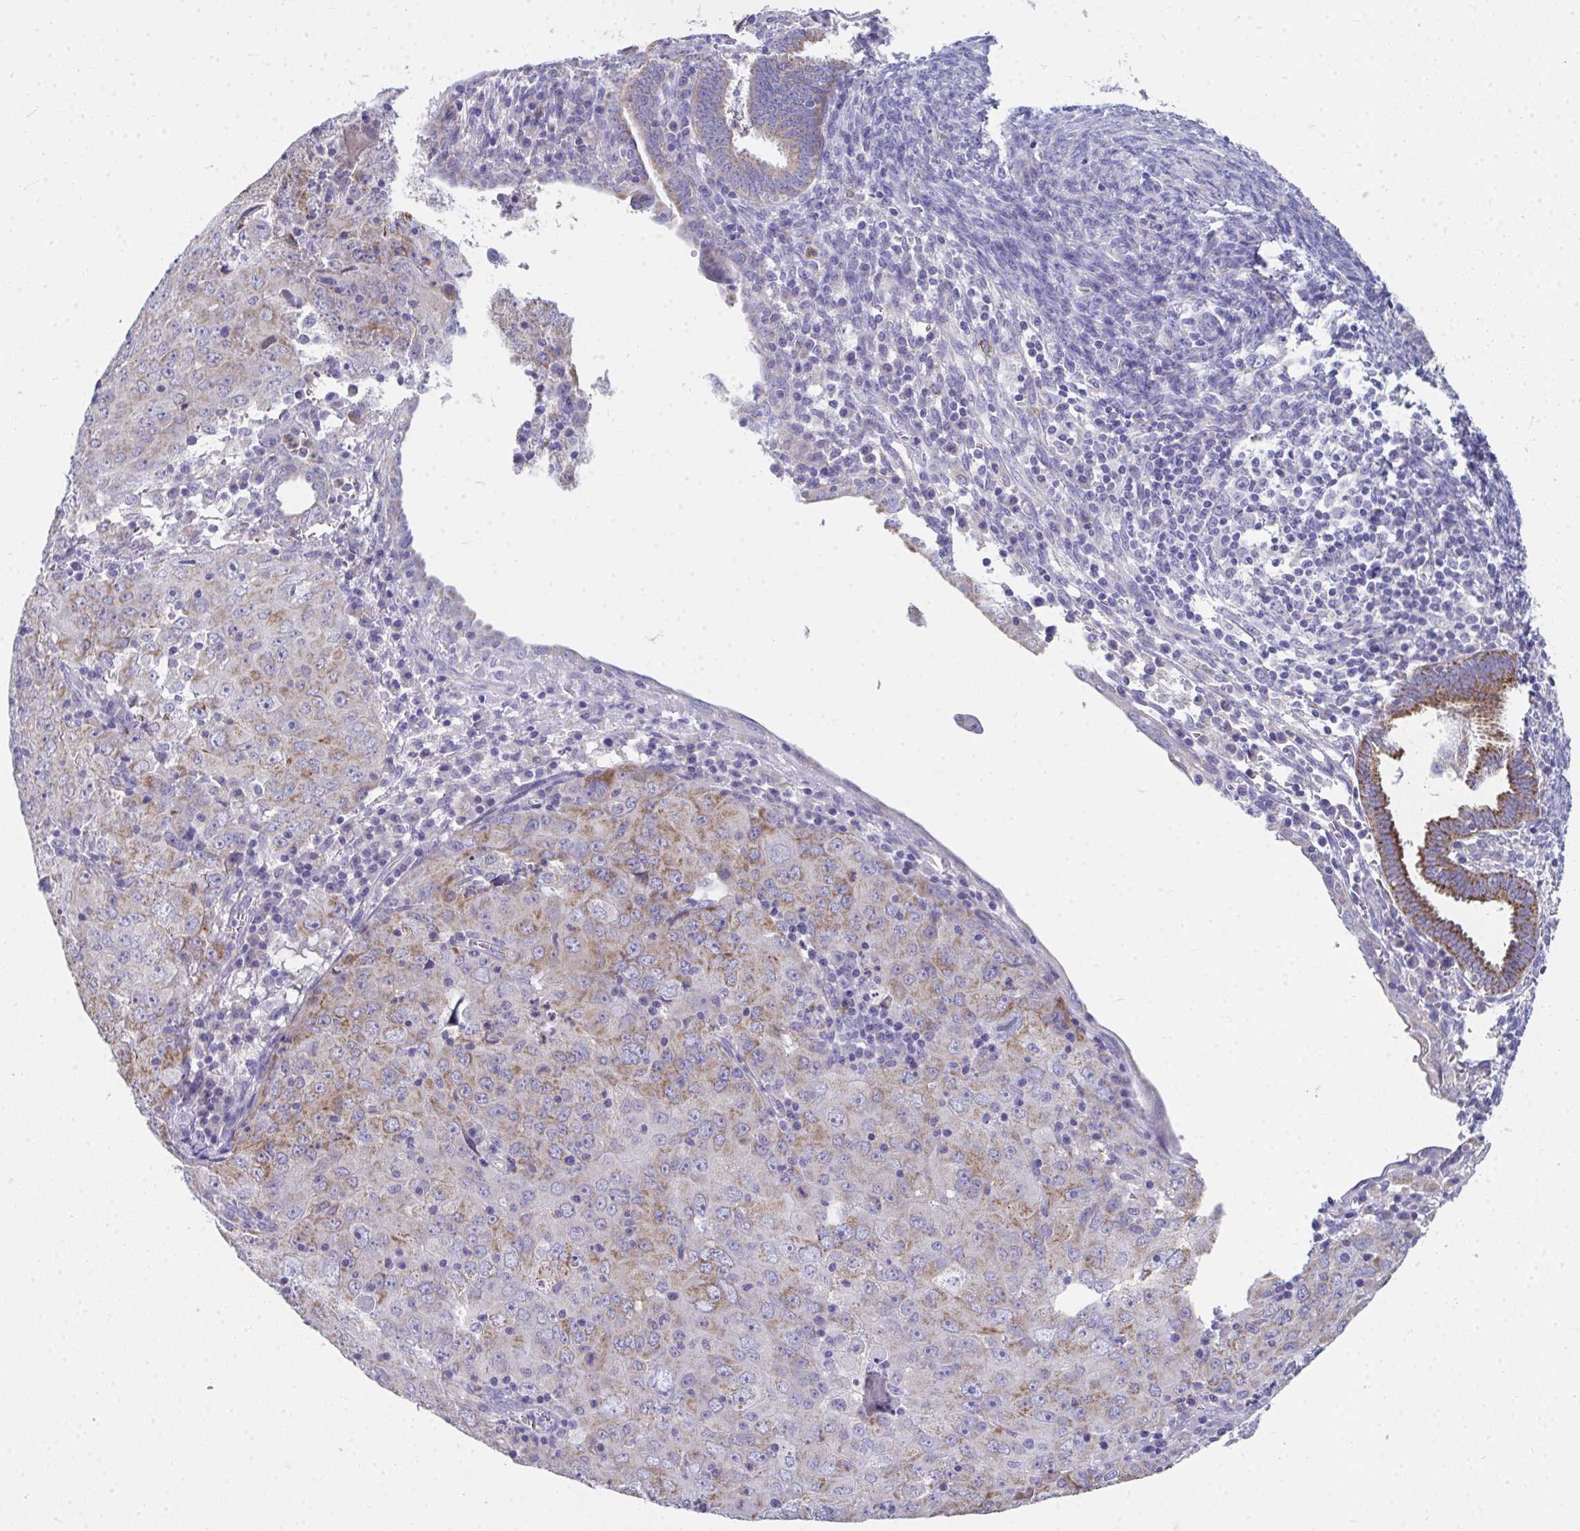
{"staining": {"intensity": "moderate", "quantity": "<25%", "location": "cytoplasmic/membranous"}, "tissue": "cervical cancer", "cell_type": "Tumor cells", "image_type": "cancer", "snomed": [{"axis": "morphology", "description": "Adenocarcinoma, NOS"}, {"axis": "topography", "description": "Cervix"}], "caption": "Protein expression analysis of cervical adenocarcinoma reveals moderate cytoplasmic/membranous staining in about <25% of tumor cells.", "gene": "COA5", "patient": {"sex": "female", "age": 56}}